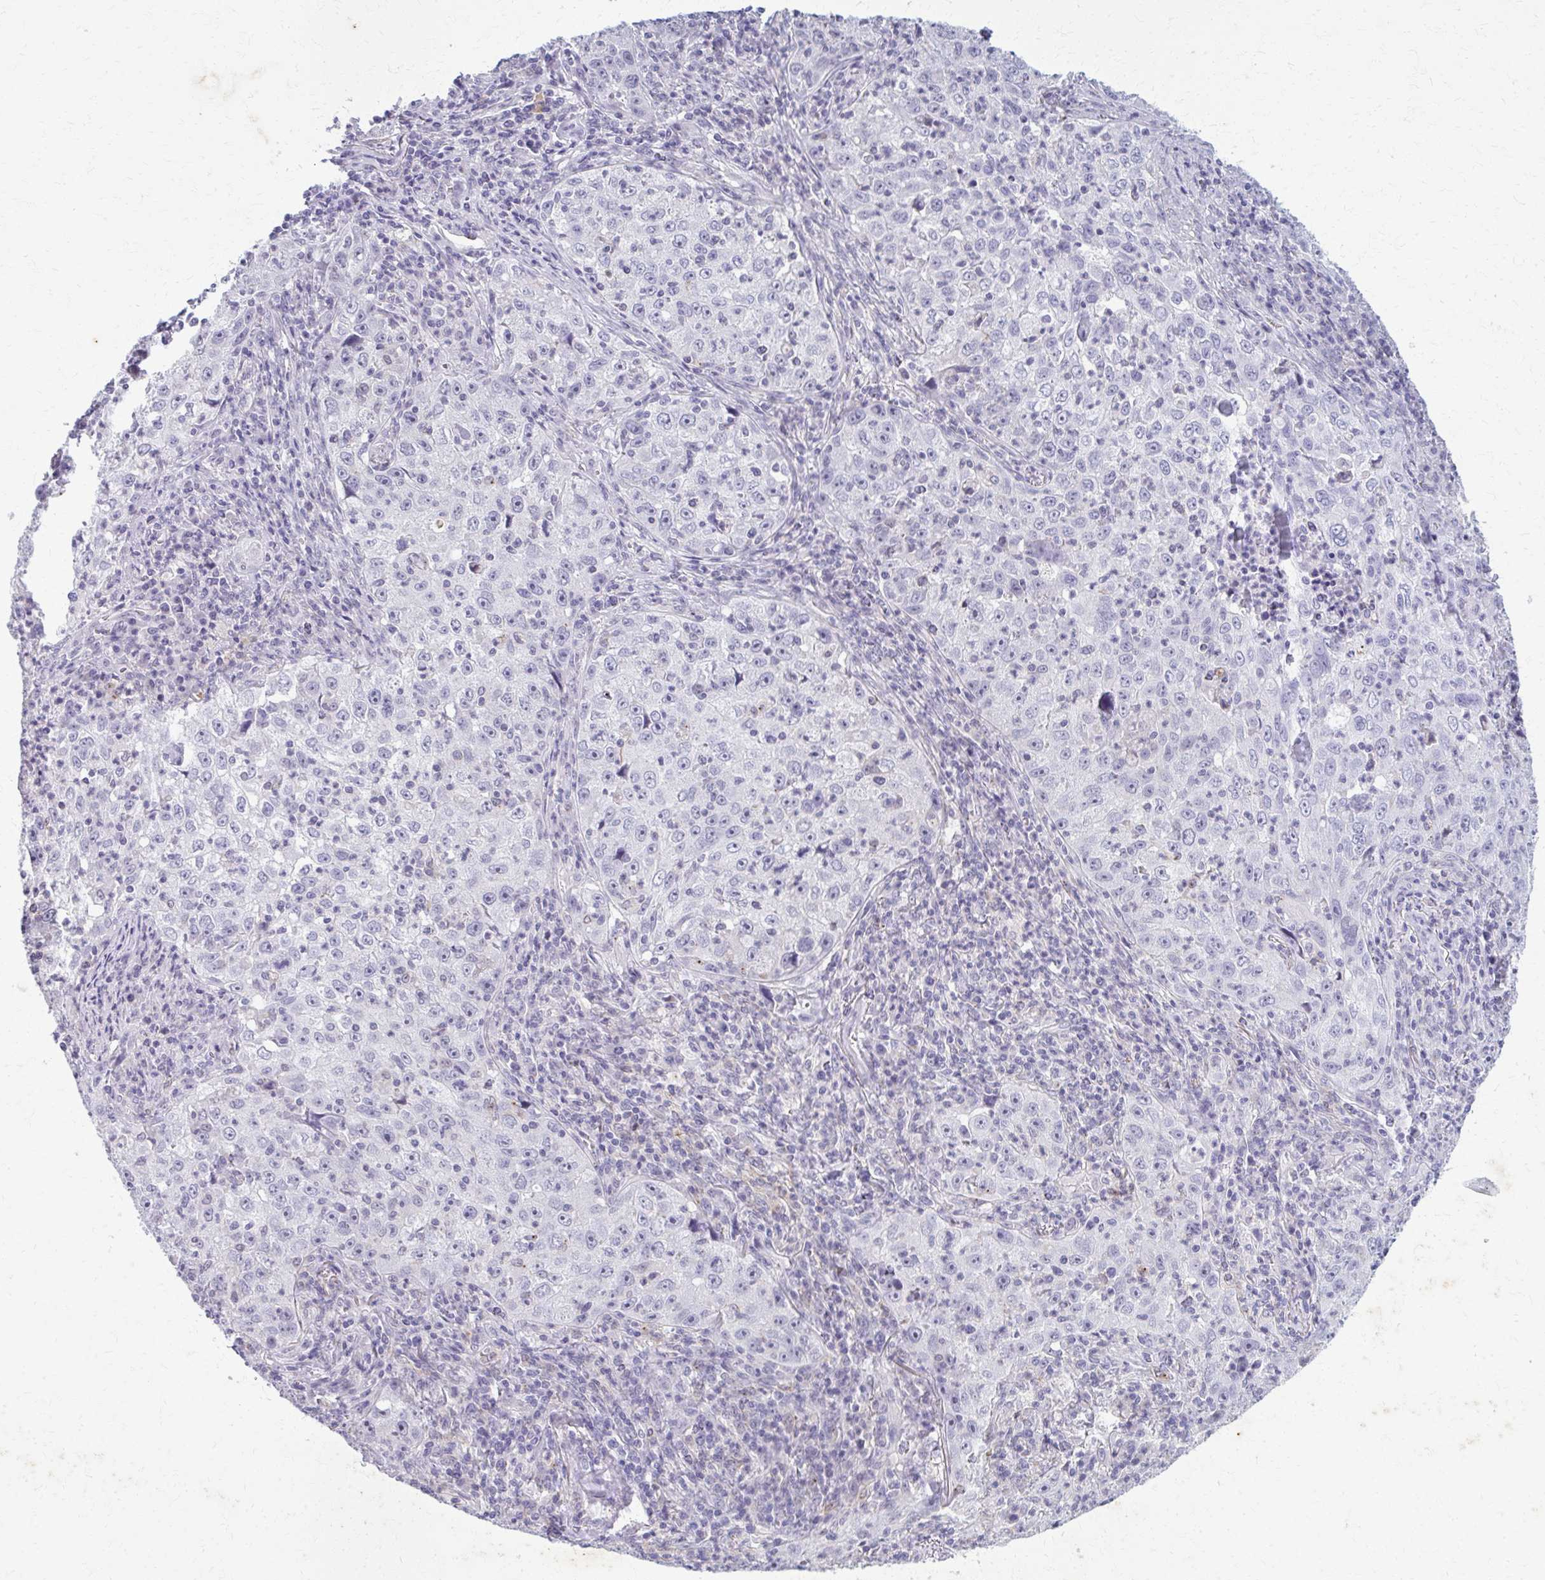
{"staining": {"intensity": "negative", "quantity": "none", "location": "none"}, "tissue": "lung cancer", "cell_type": "Tumor cells", "image_type": "cancer", "snomed": [{"axis": "morphology", "description": "Squamous cell carcinoma, NOS"}, {"axis": "topography", "description": "Lung"}], "caption": "Lung cancer was stained to show a protein in brown. There is no significant staining in tumor cells.", "gene": "CARD9", "patient": {"sex": "male", "age": 71}}